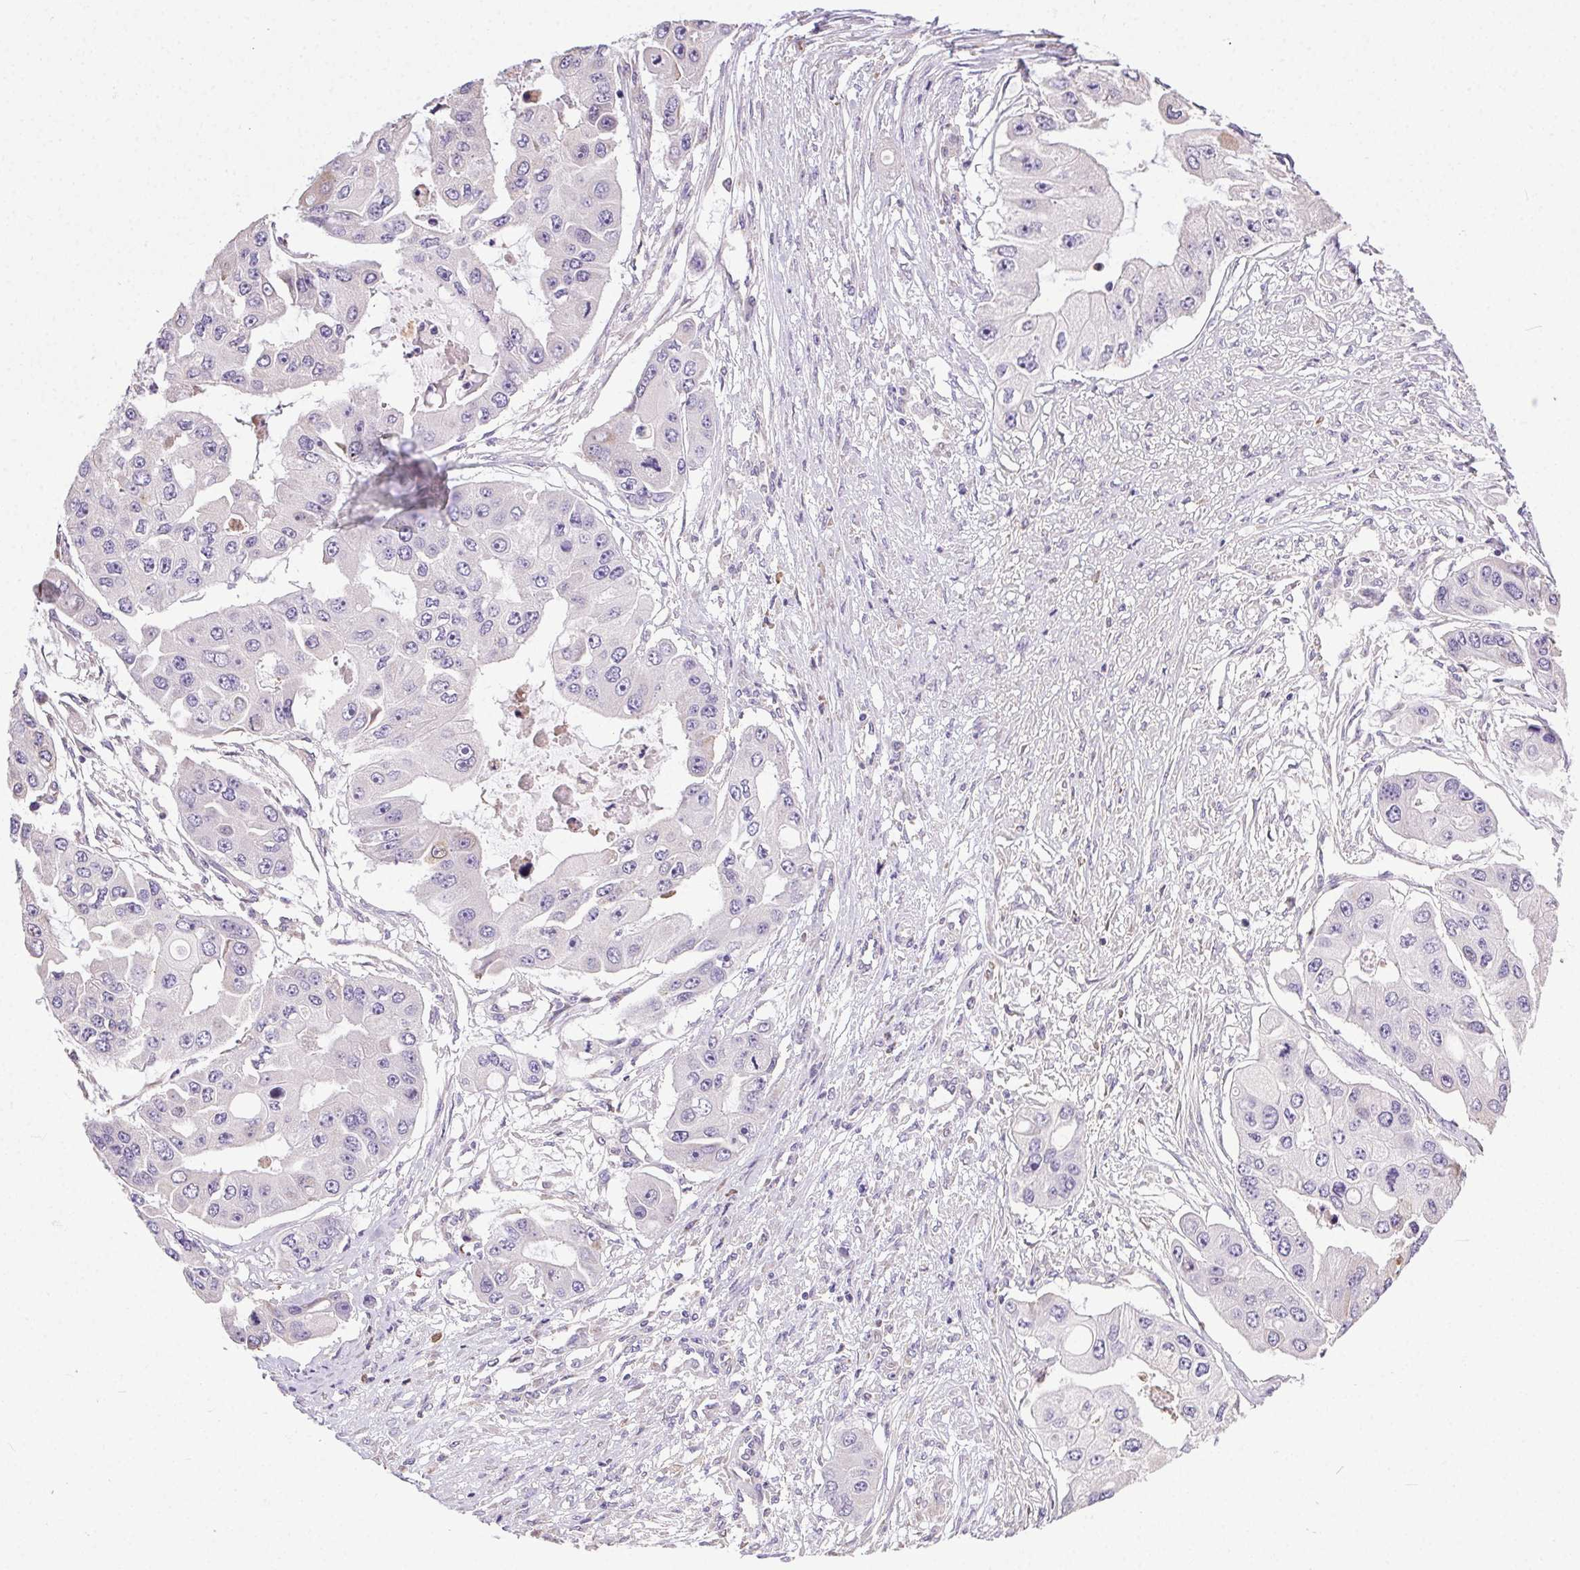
{"staining": {"intensity": "negative", "quantity": "none", "location": "none"}, "tissue": "ovarian cancer", "cell_type": "Tumor cells", "image_type": "cancer", "snomed": [{"axis": "morphology", "description": "Cystadenocarcinoma, serous, NOS"}, {"axis": "topography", "description": "Ovary"}], "caption": "Immunohistochemistry image of human ovarian cancer stained for a protein (brown), which shows no staining in tumor cells.", "gene": "SNX31", "patient": {"sex": "female", "age": 56}}